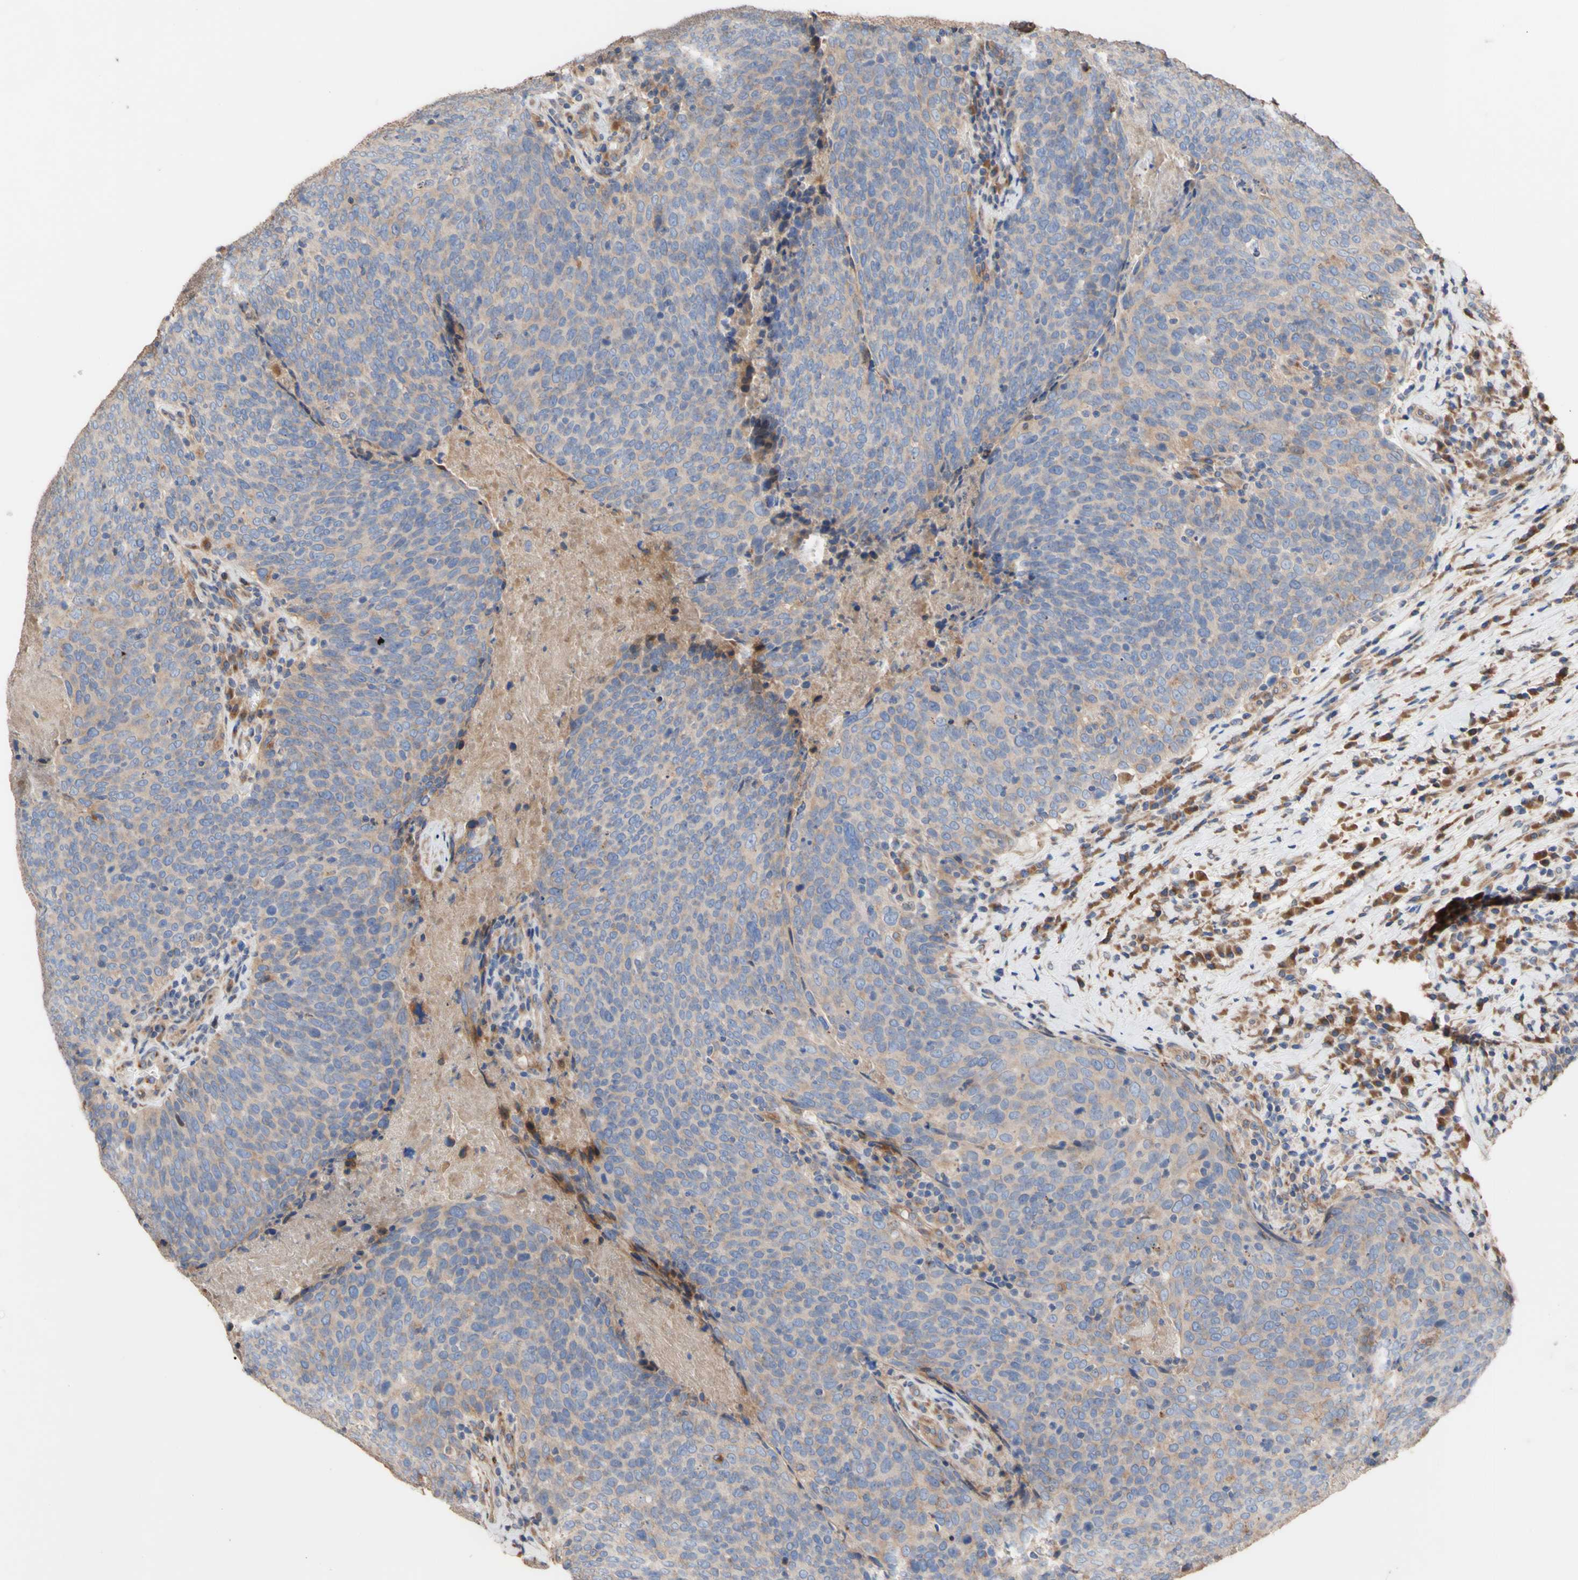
{"staining": {"intensity": "weak", "quantity": ">75%", "location": "cytoplasmic/membranous"}, "tissue": "head and neck cancer", "cell_type": "Tumor cells", "image_type": "cancer", "snomed": [{"axis": "morphology", "description": "Squamous cell carcinoma, NOS"}, {"axis": "morphology", "description": "Squamous cell carcinoma, metastatic, NOS"}, {"axis": "topography", "description": "Lymph node"}, {"axis": "topography", "description": "Head-Neck"}], "caption": "Squamous cell carcinoma (head and neck) was stained to show a protein in brown. There is low levels of weak cytoplasmic/membranous positivity in approximately >75% of tumor cells. (Stains: DAB in brown, nuclei in blue, Microscopy: brightfield microscopy at high magnification).", "gene": "NECTIN3", "patient": {"sex": "male", "age": 62}}